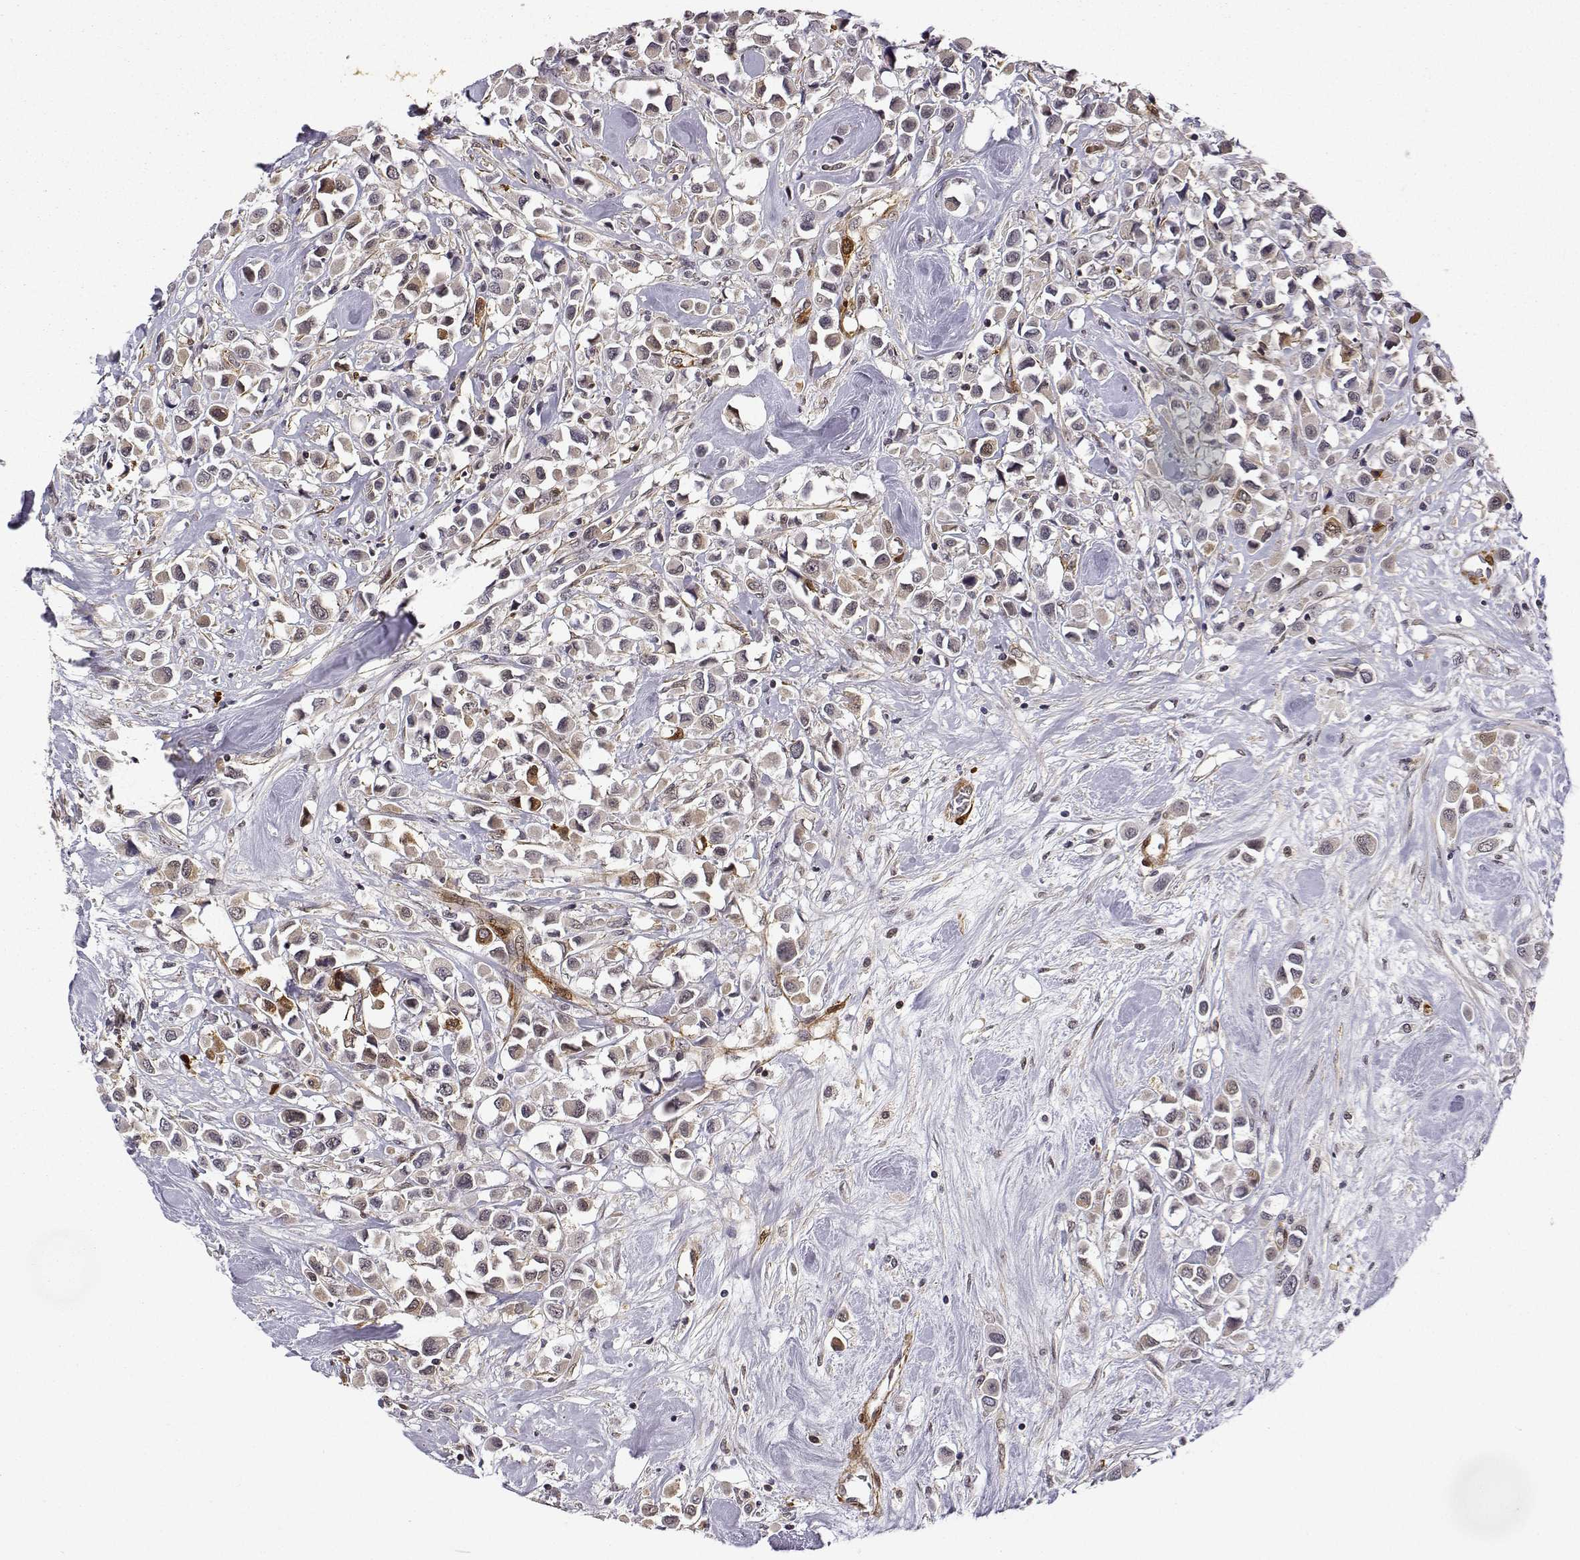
{"staining": {"intensity": "weak", "quantity": "25%-75%", "location": "cytoplasmic/membranous"}, "tissue": "breast cancer", "cell_type": "Tumor cells", "image_type": "cancer", "snomed": [{"axis": "morphology", "description": "Duct carcinoma"}, {"axis": "topography", "description": "Breast"}], "caption": "Human invasive ductal carcinoma (breast) stained with a protein marker reveals weak staining in tumor cells.", "gene": "PHGDH", "patient": {"sex": "female", "age": 61}}